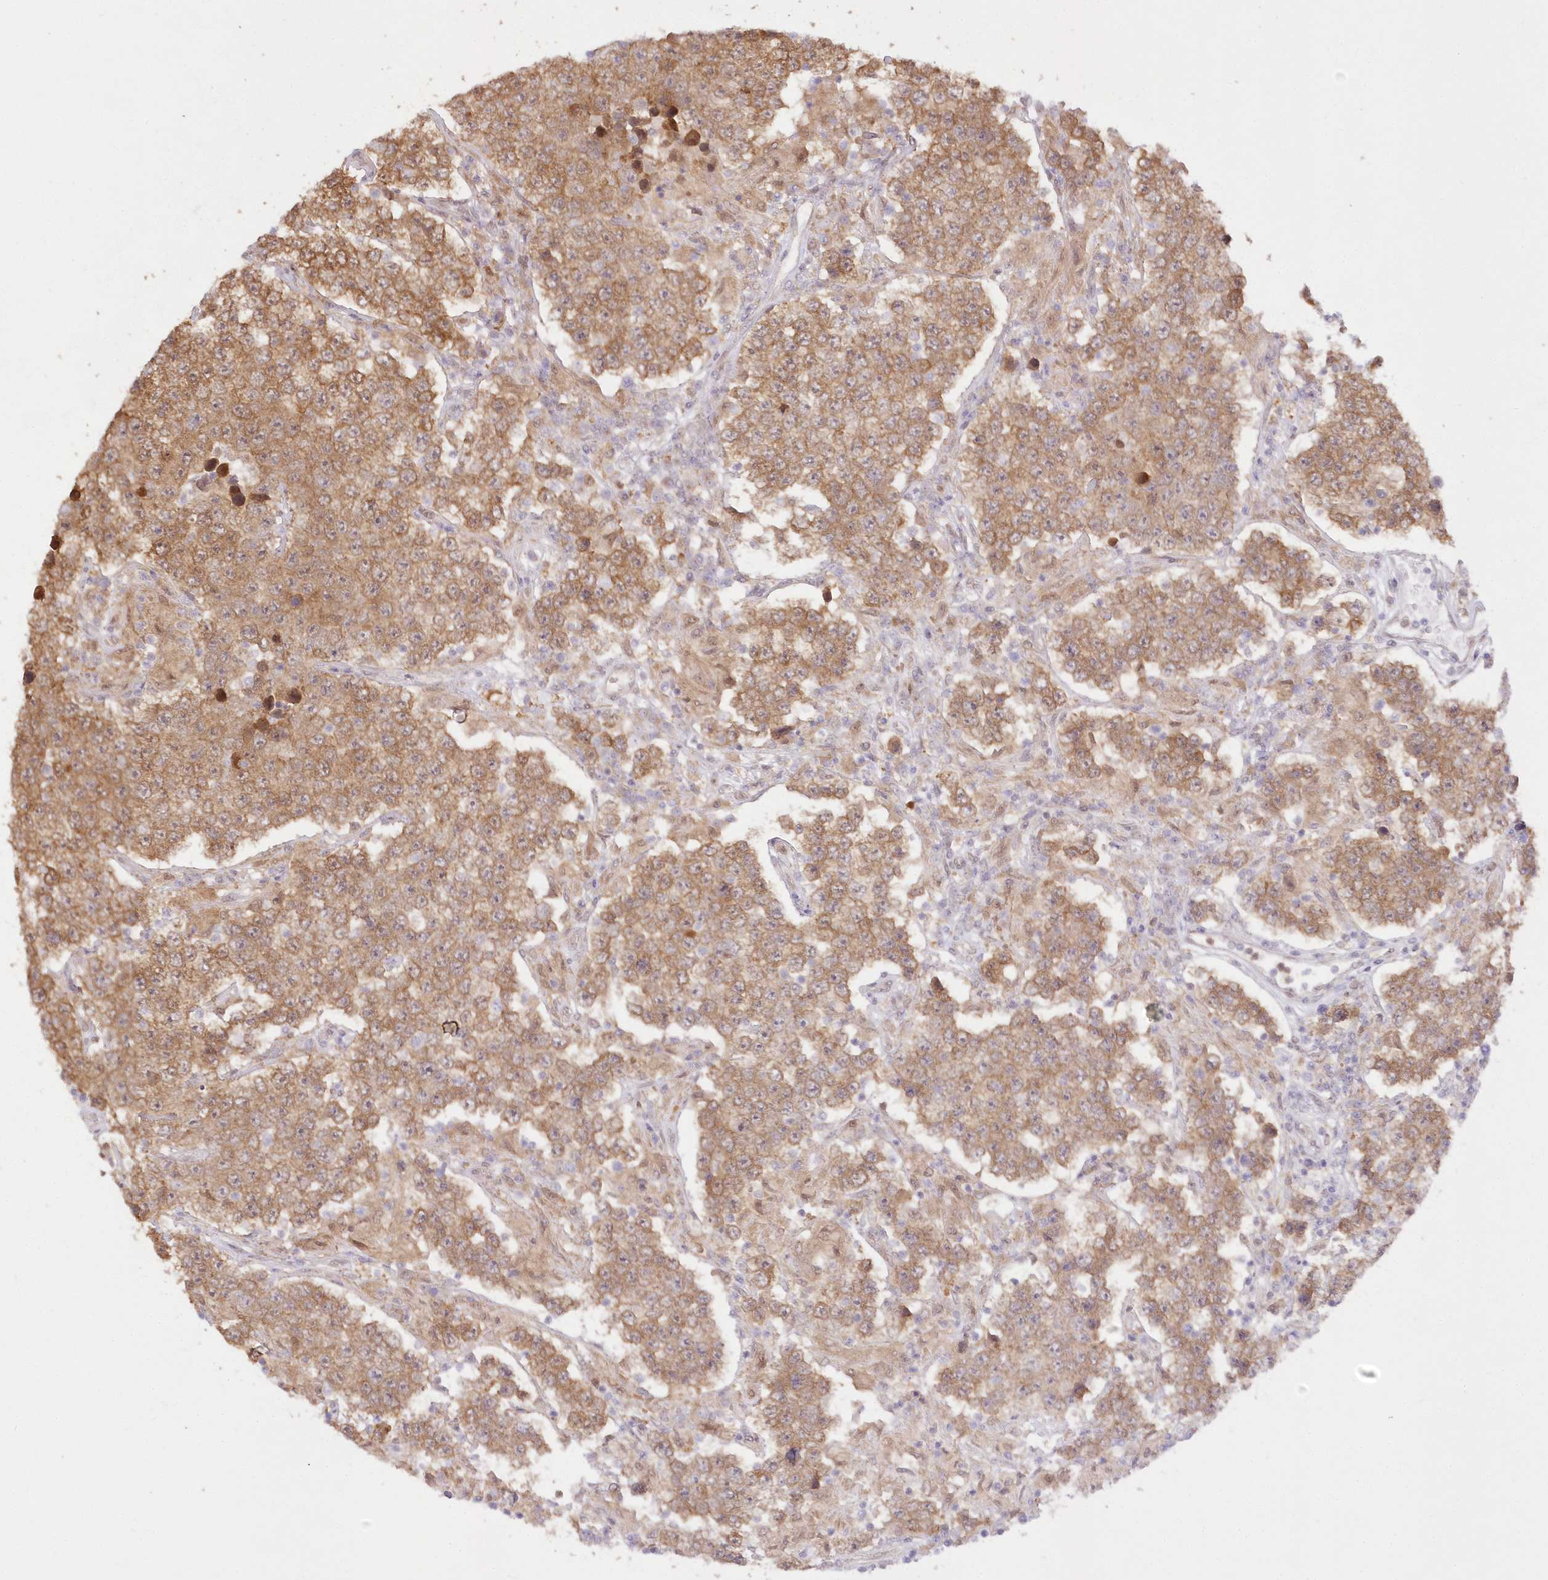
{"staining": {"intensity": "moderate", "quantity": ">75%", "location": "cytoplasmic/membranous"}, "tissue": "testis cancer", "cell_type": "Tumor cells", "image_type": "cancer", "snomed": [{"axis": "morphology", "description": "Normal tissue, NOS"}, {"axis": "morphology", "description": "Urothelial carcinoma, High grade"}, {"axis": "morphology", "description": "Seminoma, NOS"}, {"axis": "morphology", "description": "Carcinoma, Embryonal, NOS"}, {"axis": "topography", "description": "Urinary bladder"}, {"axis": "topography", "description": "Testis"}], "caption": "DAB immunohistochemical staining of human testis cancer exhibits moderate cytoplasmic/membranous protein expression in approximately >75% of tumor cells.", "gene": "RNPEP", "patient": {"sex": "male", "age": 41}}